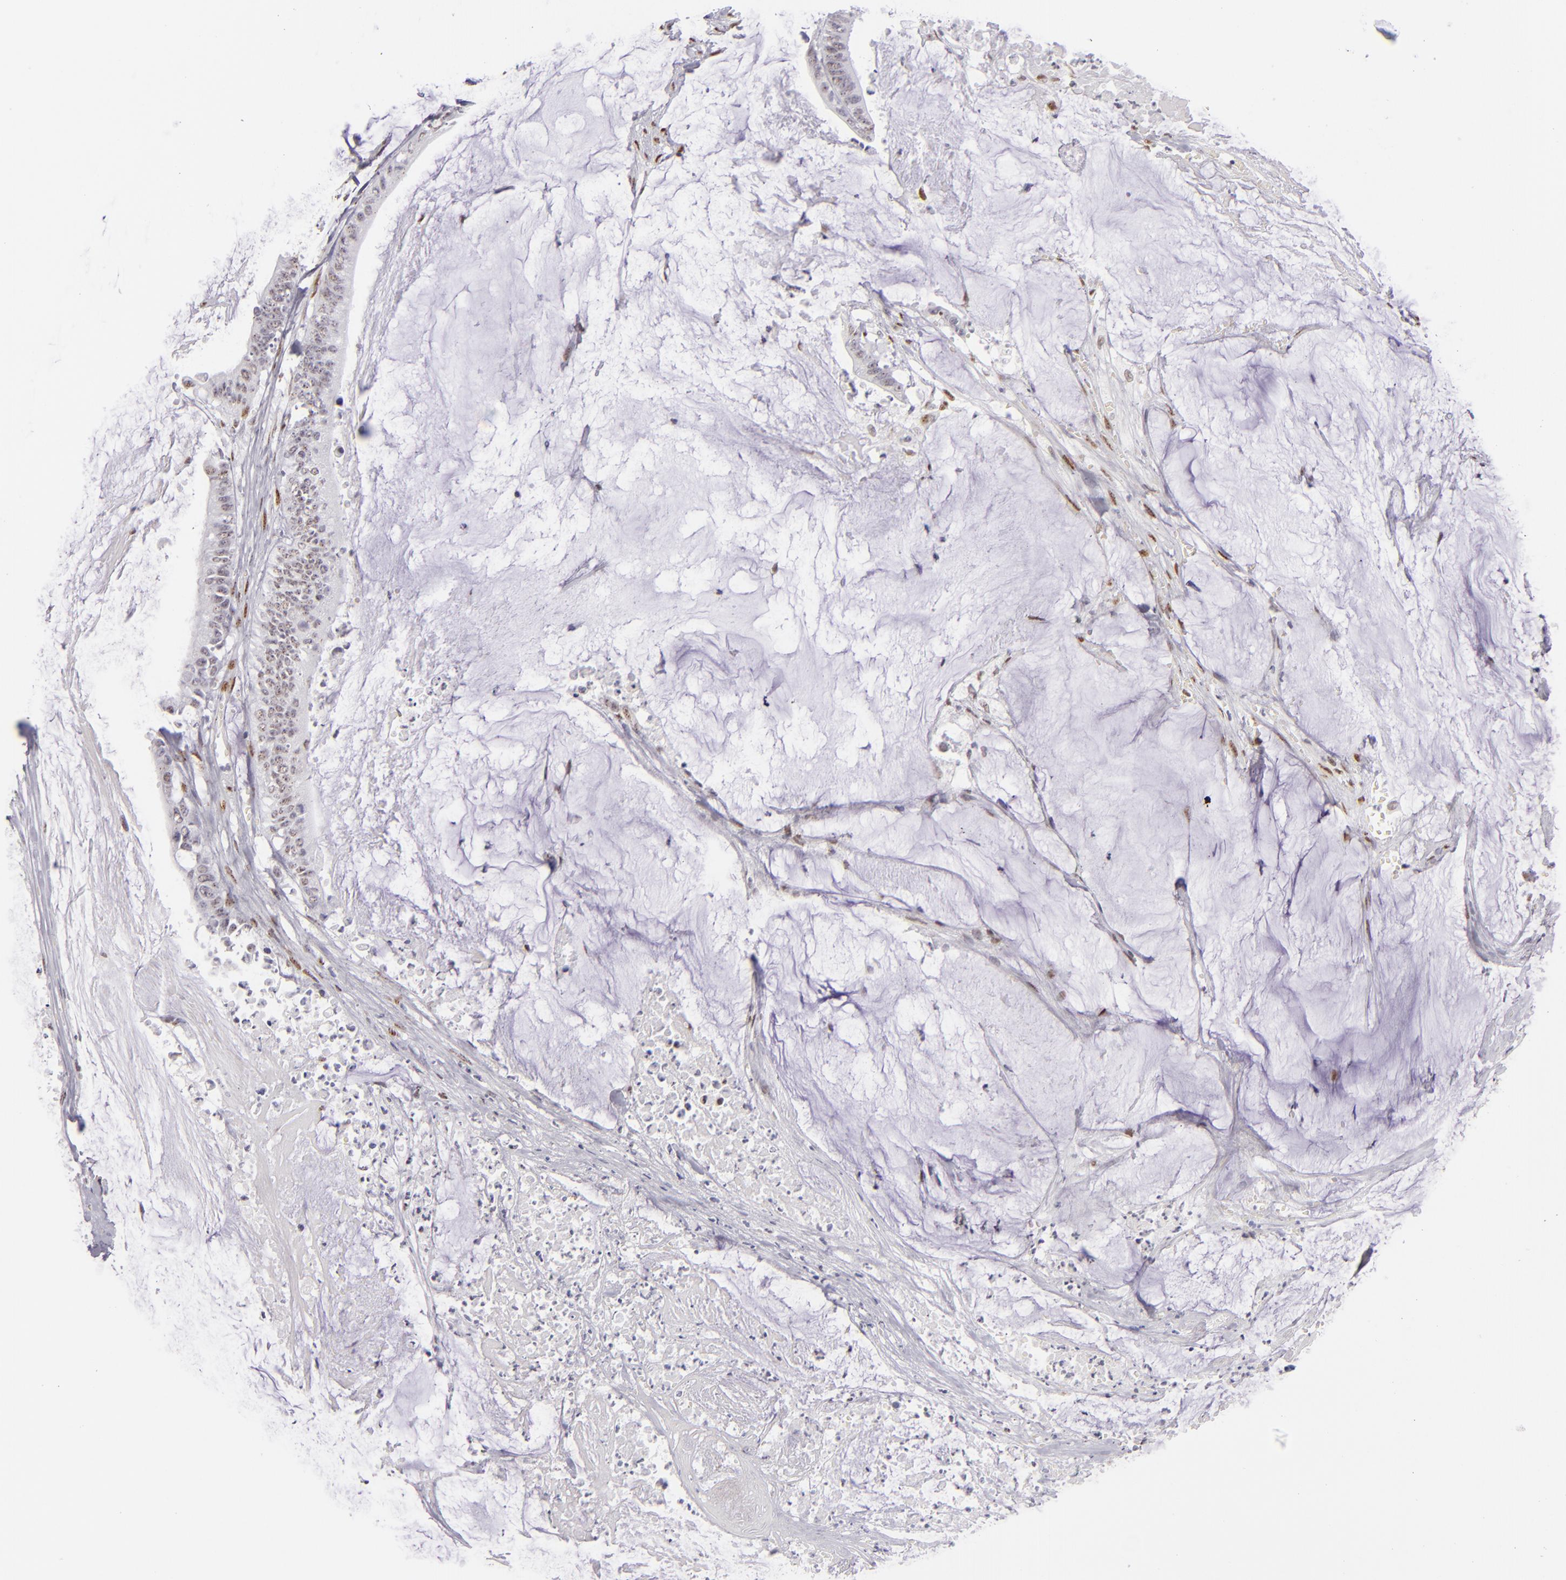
{"staining": {"intensity": "weak", "quantity": "<25%", "location": "nuclear"}, "tissue": "colorectal cancer", "cell_type": "Tumor cells", "image_type": "cancer", "snomed": [{"axis": "morphology", "description": "Adenocarcinoma, NOS"}, {"axis": "topography", "description": "Rectum"}], "caption": "DAB (3,3'-diaminobenzidine) immunohistochemical staining of colorectal adenocarcinoma reveals no significant positivity in tumor cells.", "gene": "TOP3A", "patient": {"sex": "female", "age": 66}}